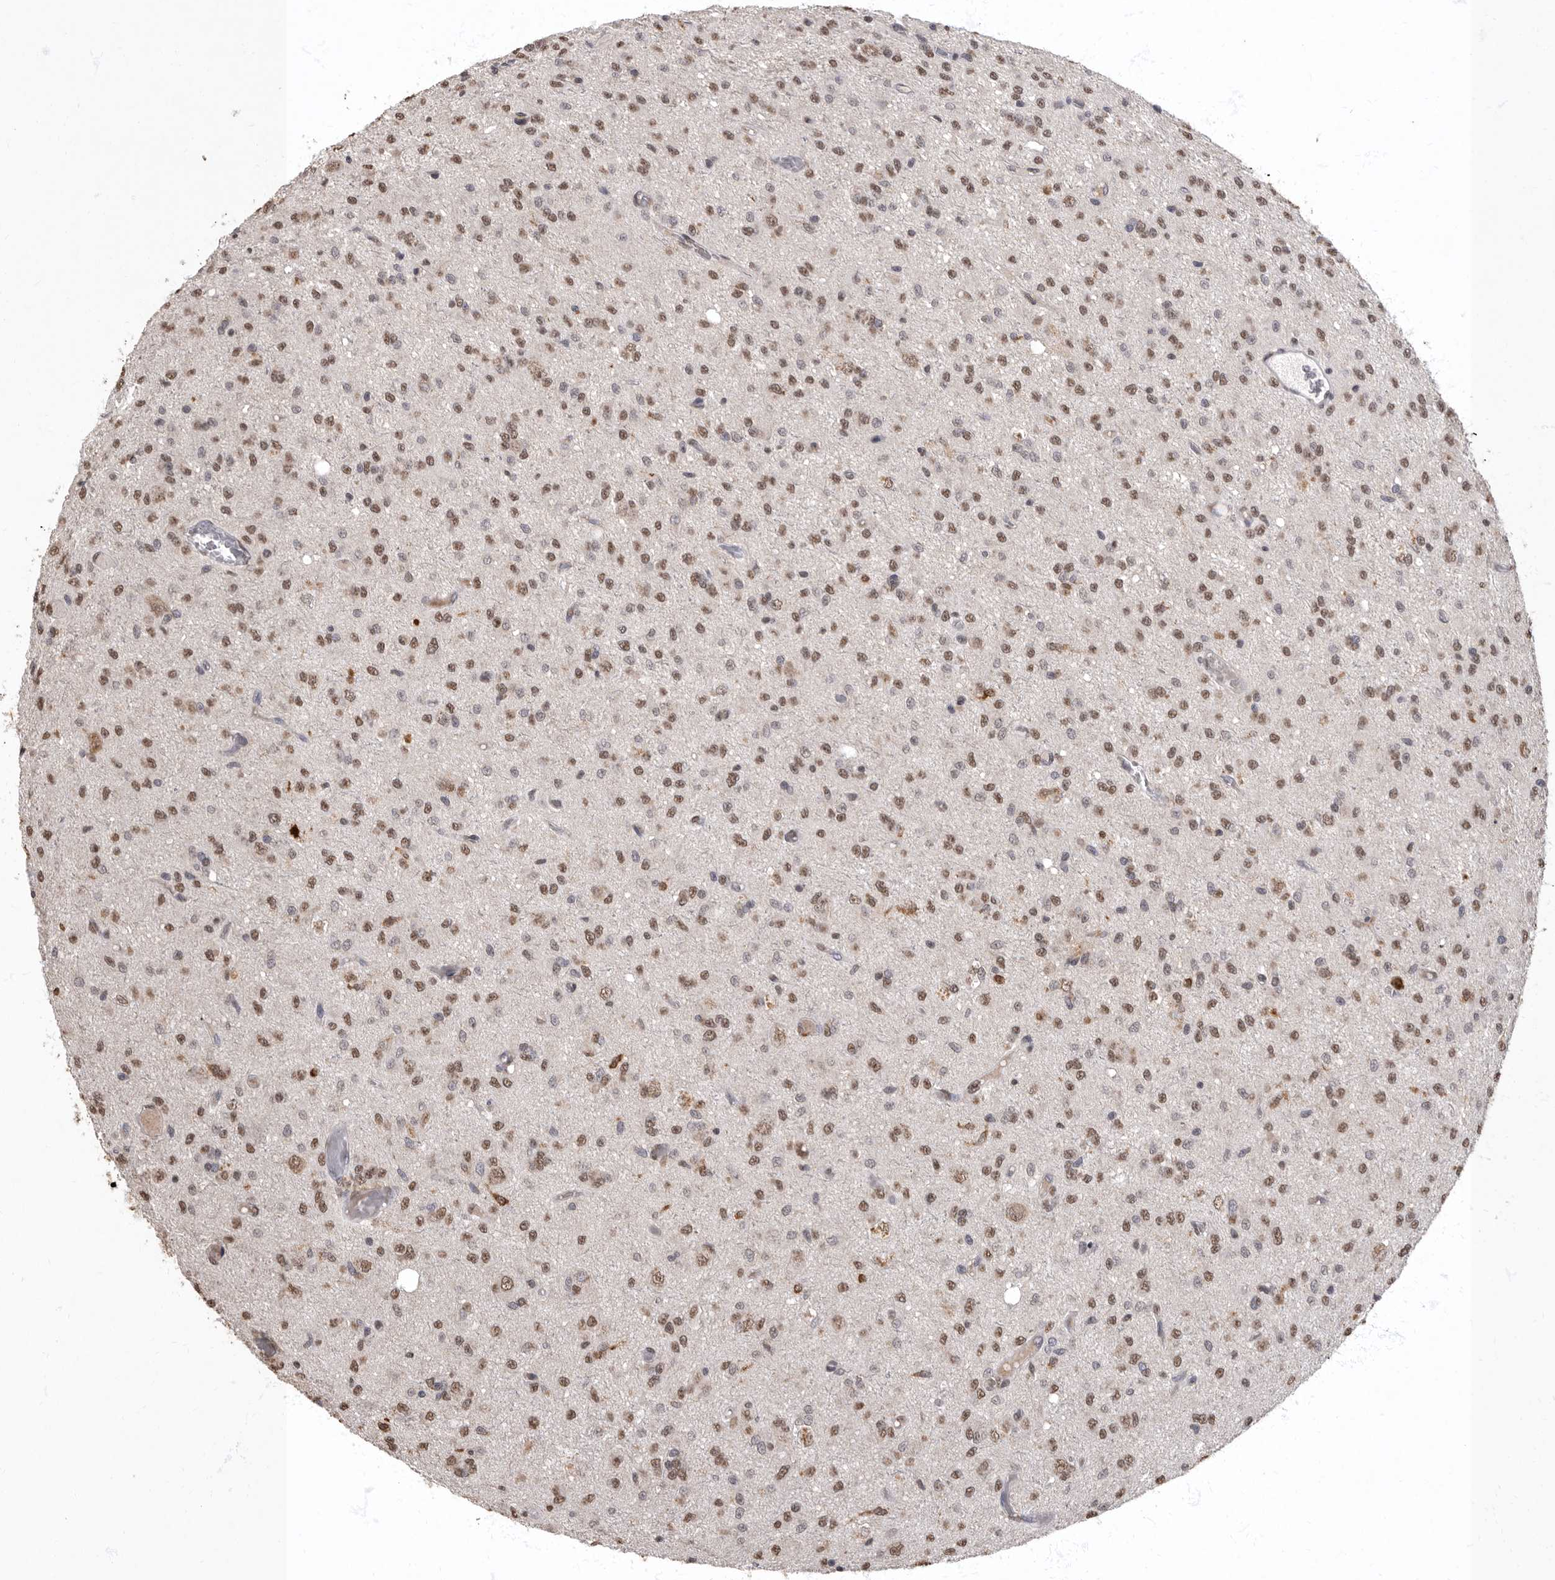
{"staining": {"intensity": "weak", "quantity": ">75%", "location": "cytoplasmic/membranous,nuclear"}, "tissue": "glioma", "cell_type": "Tumor cells", "image_type": "cancer", "snomed": [{"axis": "morphology", "description": "Glioma, malignant, High grade"}, {"axis": "topography", "description": "Brain"}], "caption": "High-magnification brightfield microscopy of glioma stained with DAB (brown) and counterstained with hematoxylin (blue). tumor cells exhibit weak cytoplasmic/membranous and nuclear positivity is appreciated in approximately>75% of cells.", "gene": "NBL1", "patient": {"sex": "female", "age": 59}}